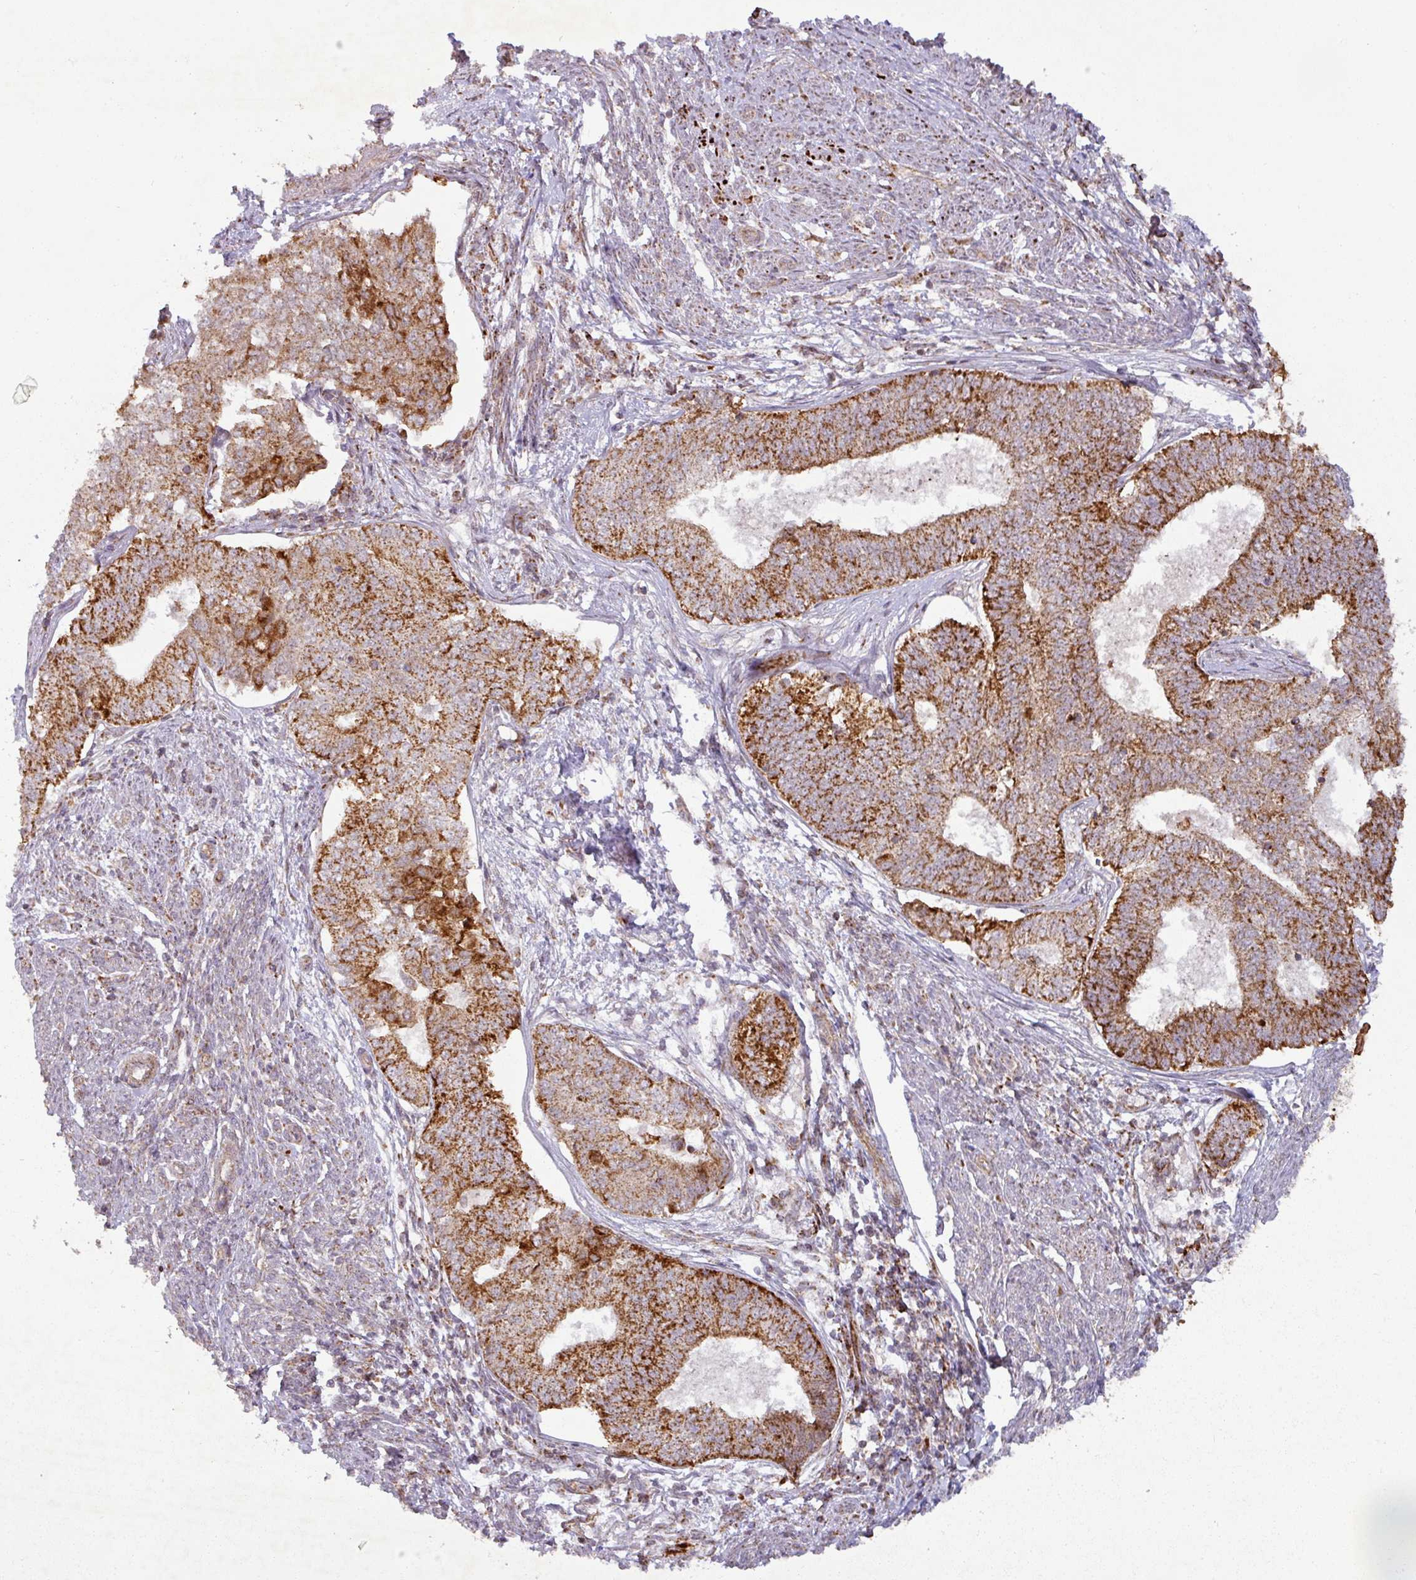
{"staining": {"intensity": "strong", "quantity": ">75%", "location": "cytoplasmic/membranous"}, "tissue": "endometrial cancer", "cell_type": "Tumor cells", "image_type": "cancer", "snomed": [{"axis": "morphology", "description": "Adenocarcinoma, NOS"}, {"axis": "topography", "description": "Endometrium"}], "caption": "Human endometrial cancer (adenocarcinoma) stained for a protein (brown) reveals strong cytoplasmic/membranous positive positivity in about >75% of tumor cells.", "gene": "GPD2", "patient": {"sex": "female", "age": 62}}